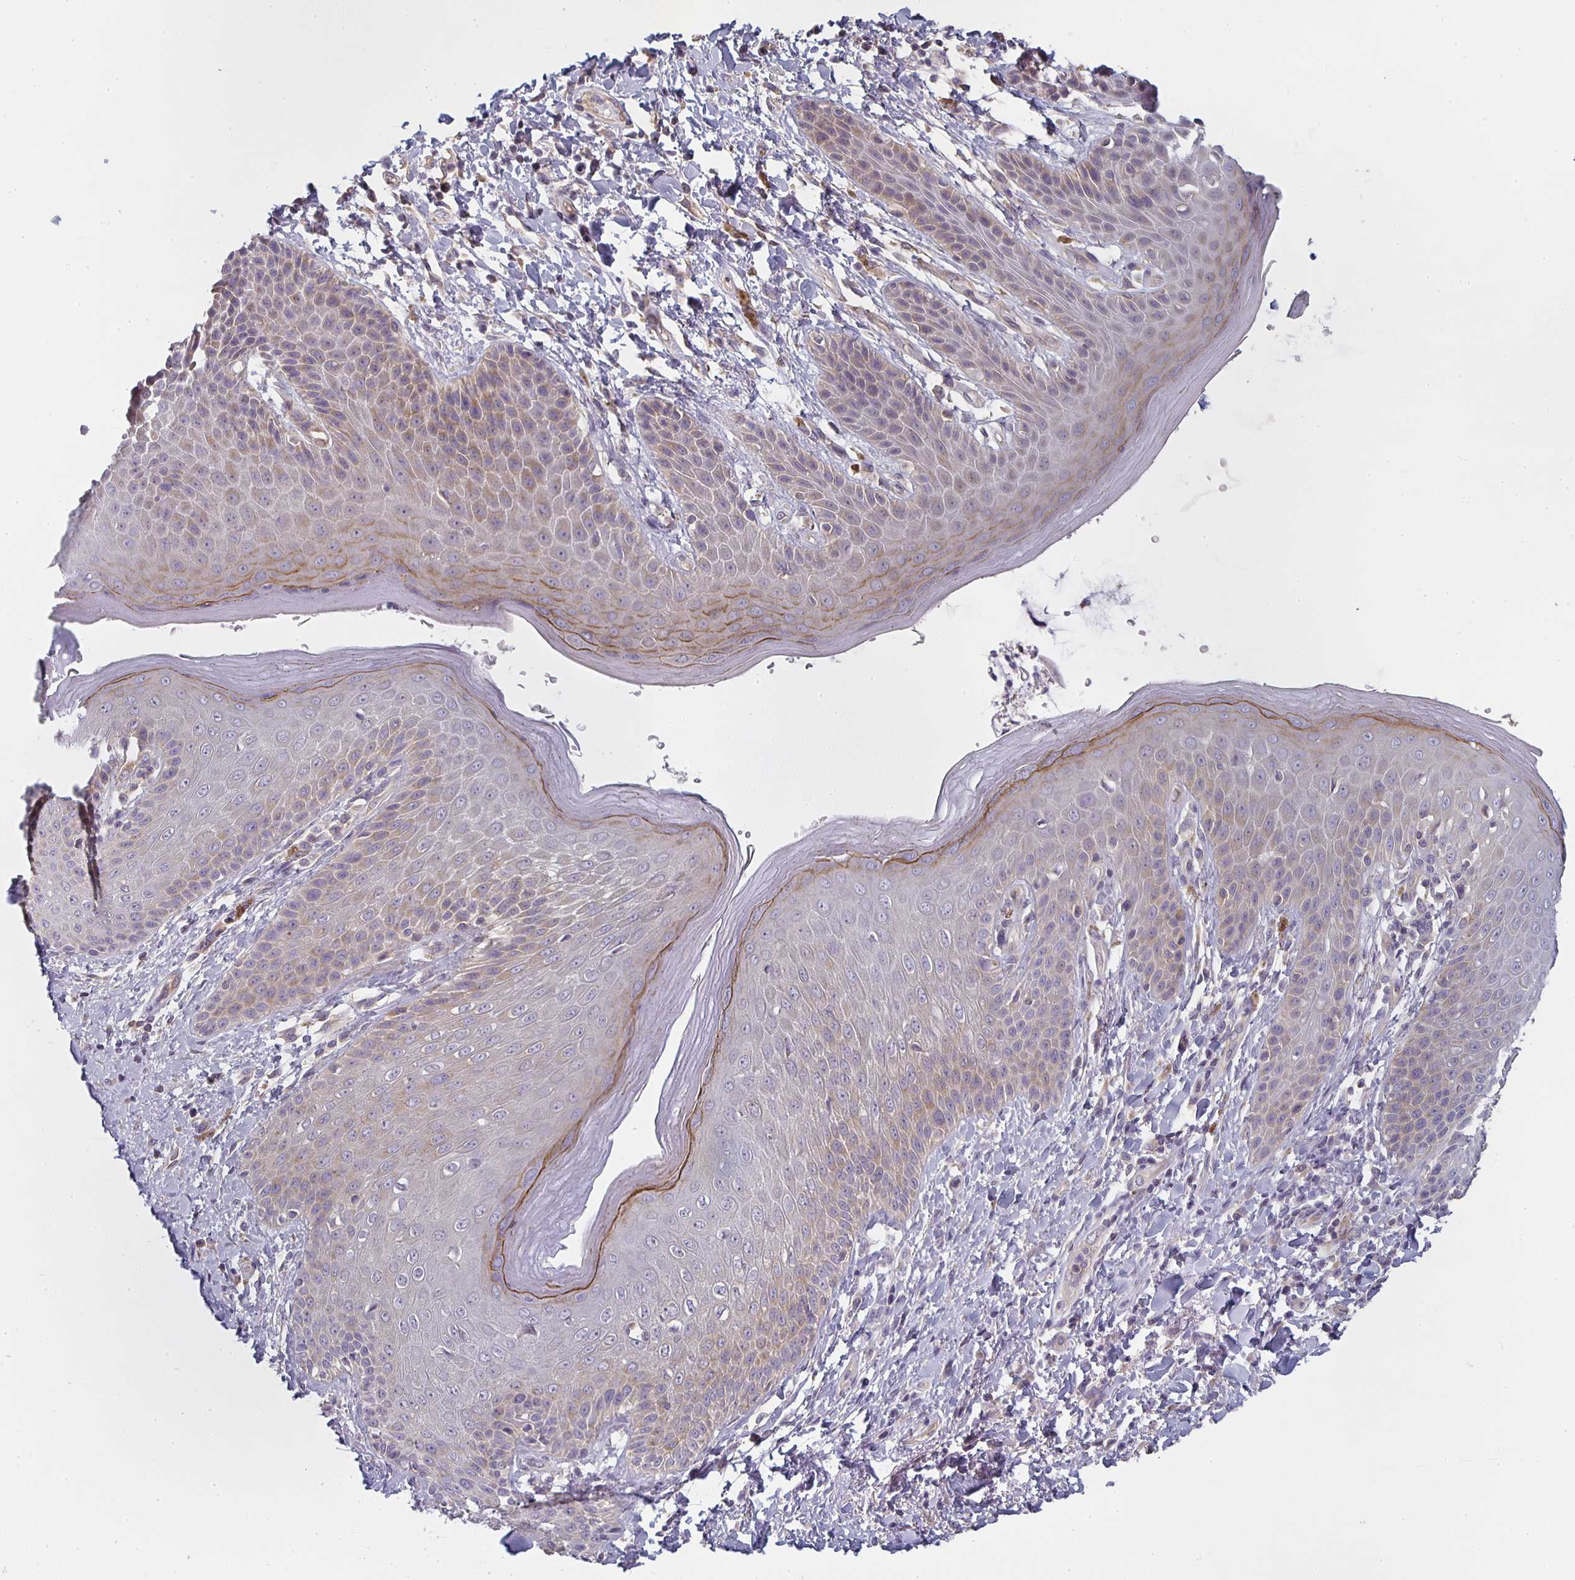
{"staining": {"intensity": "moderate", "quantity": "<25%", "location": "cytoplasmic/membranous"}, "tissue": "skin", "cell_type": "Epidermal cells", "image_type": "normal", "snomed": [{"axis": "morphology", "description": "Normal tissue, NOS"}, {"axis": "topography", "description": "Anal"}, {"axis": "topography", "description": "Peripheral nerve tissue"}], "caption": "The immunohistochemical stain labels moderate cytoplasmic/membranous staining in epidermal cells of unremarkable skin.", "gene": "CTHRC1", "patient": {"sex": "male", "age": 51}}